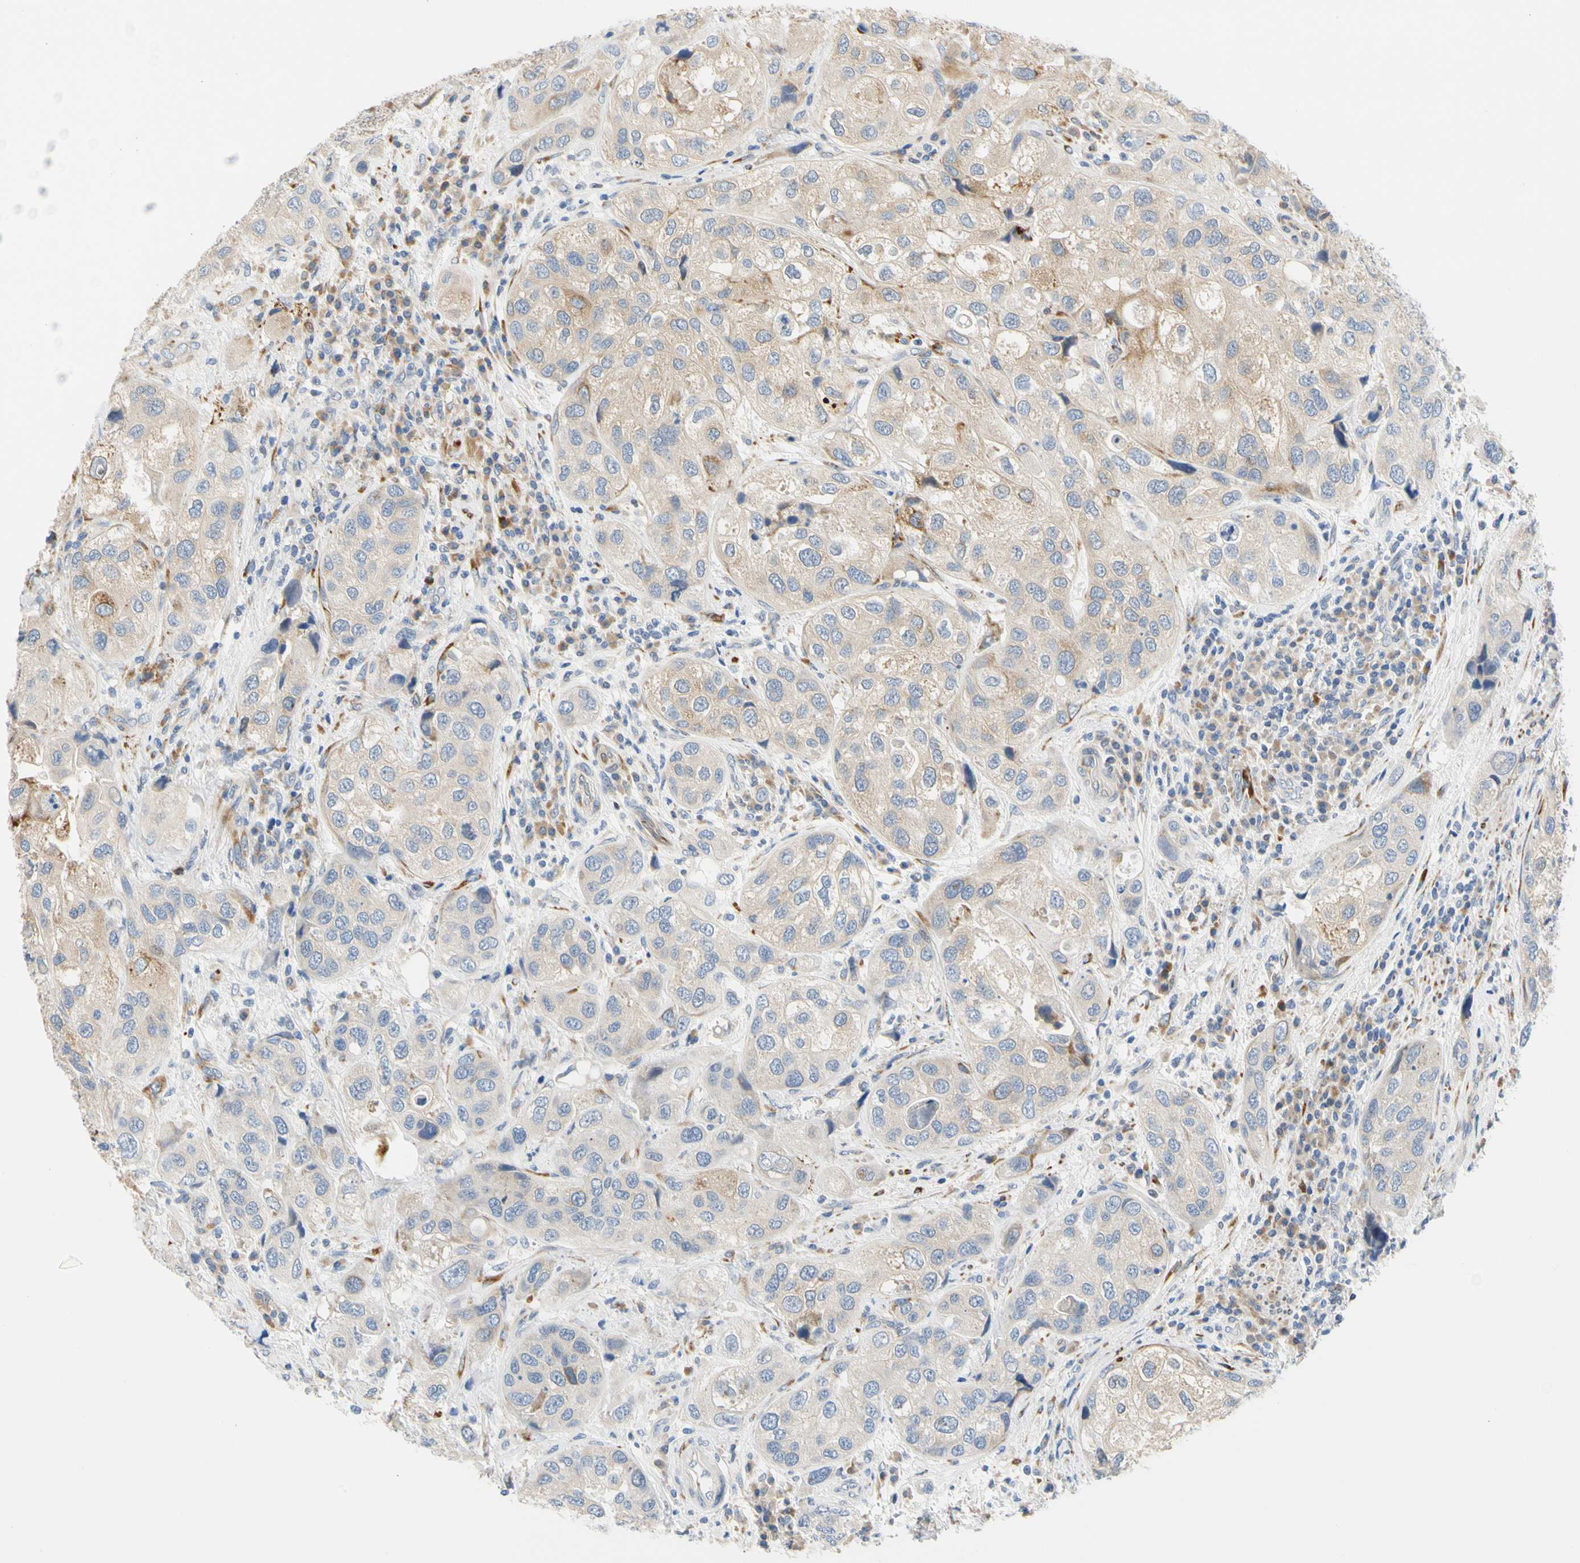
{"staining": {"intensity": "weak", "quantity": "25%-75%", "location": "cytoplasmic/membranous"}, "tissue": "urothelial cancer", "cell_type": "Tumor cells", "image_type": "cancer", "snomed": [{"axis": "morphology", "description": "Urothelial carcinoma, High grade"}, {"axis": "topography", "description": "Urinary bladder"}], "caption": "IHC image of urothelial cancer stained for a protein (brown), which shows low levels of weak cytoplasmic/membranous expression in about 25%-75% of tumor cells.", "gene": "ZNF236", "patient": {"sex": "female", "age": 64}}